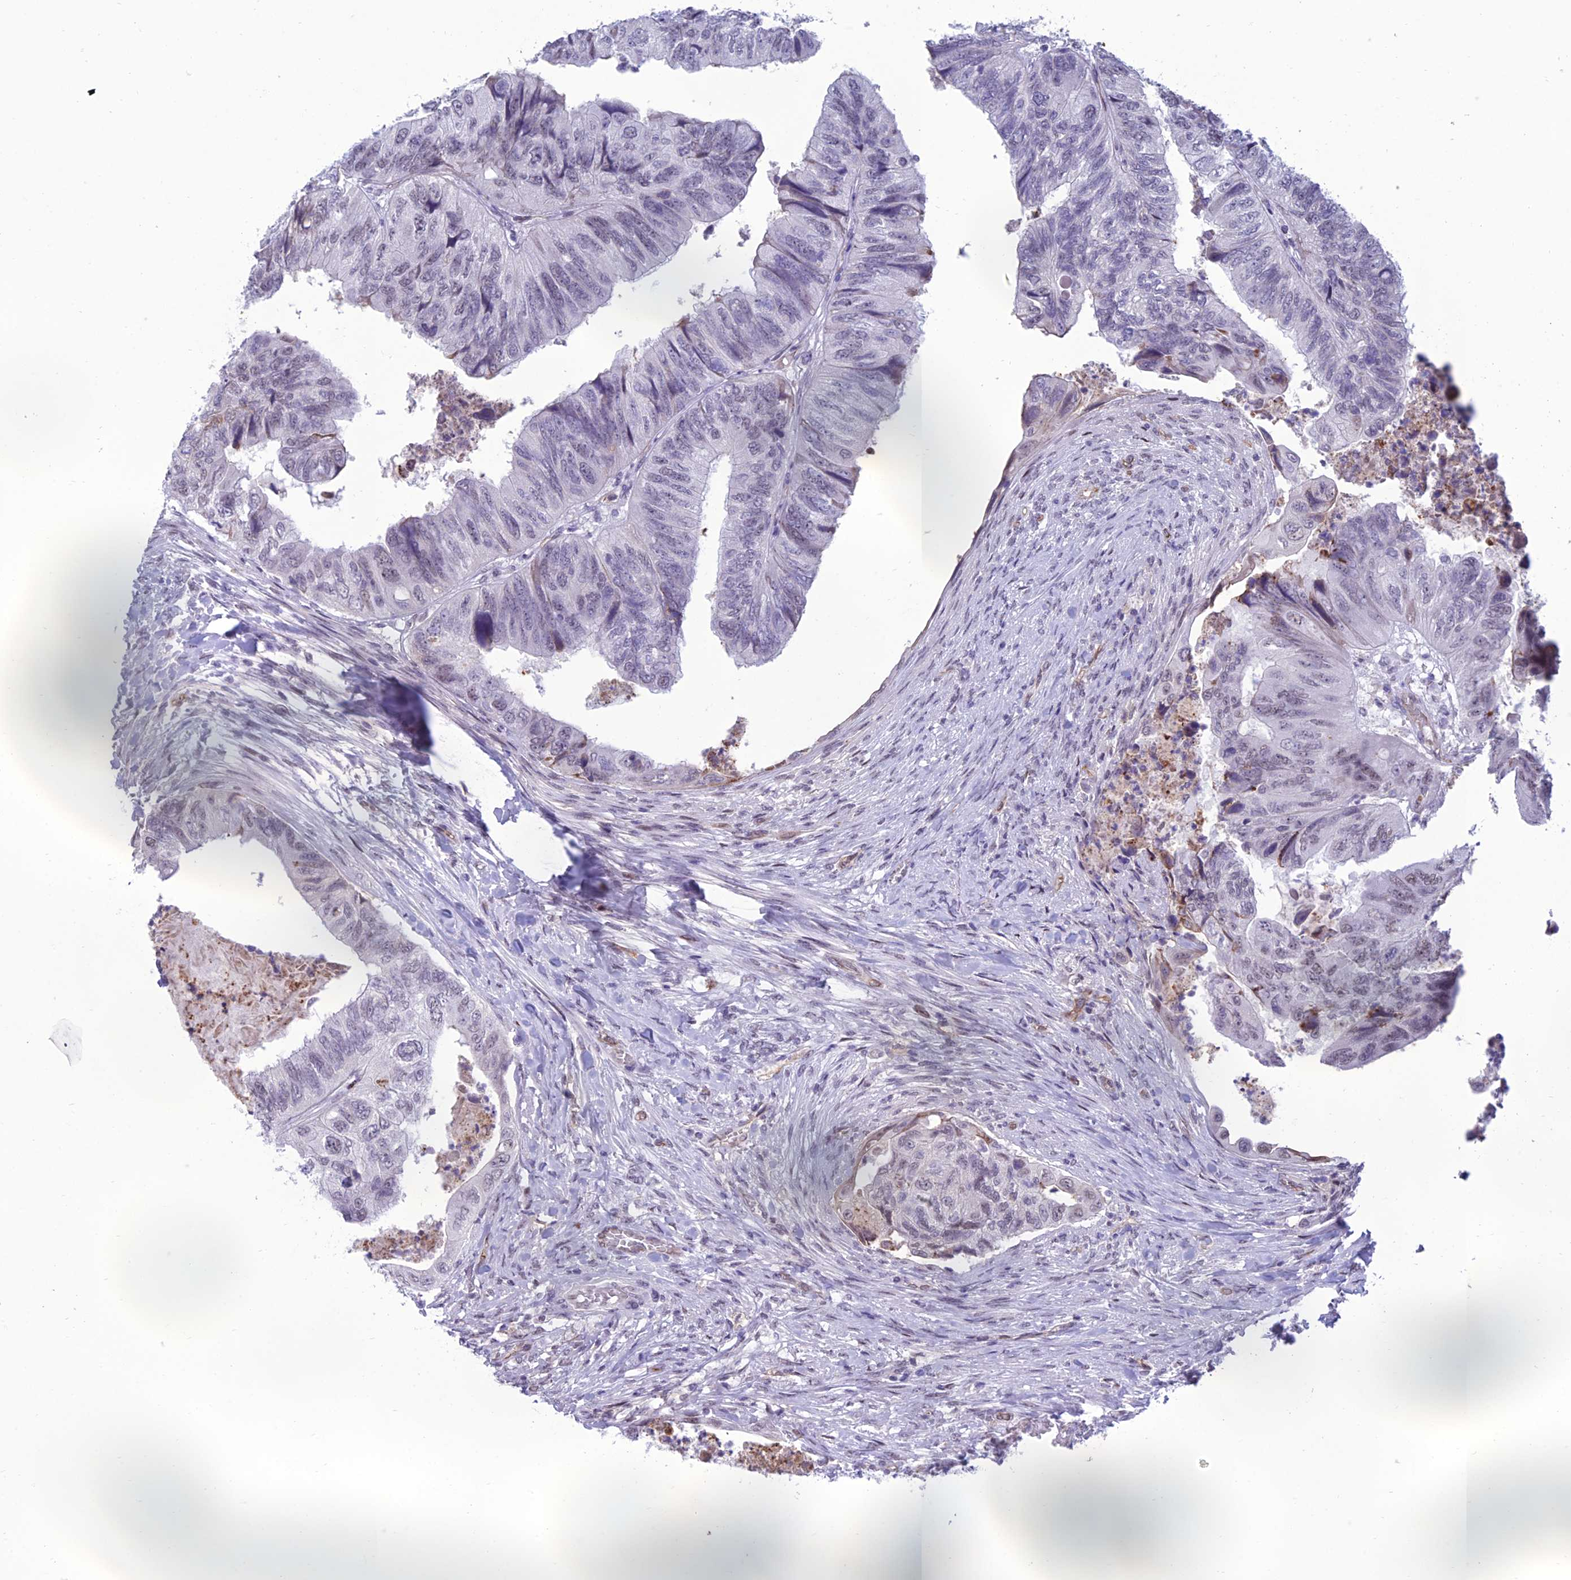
{"staining": {"intensity": "weak", "quantity": "<25%", "location": "nuclear"}, "tissue": "colorectal cancer", "cell_type": "Tumor cells", "image_type": "cancer", "snomed": [{"axis": "morphology", "description": "Adenocarcinoma, NOS"}, {"axis": "topography", "description": "Rectum"}], "caption": "The immunohistochemistry (IHC) histopathology image has no significant expression in tumor cells of colorectal cancer (adenocarcinoma) tissue. The staining was performed using DAB (3,3'-diaminobenzidine) to visualize the protein expression in brown, while the nuclei were stained in blue with hematoxylin (Magnification: 20x).", "gene": "RANBP3", "patient": {"sex": "male", "age": 63}}